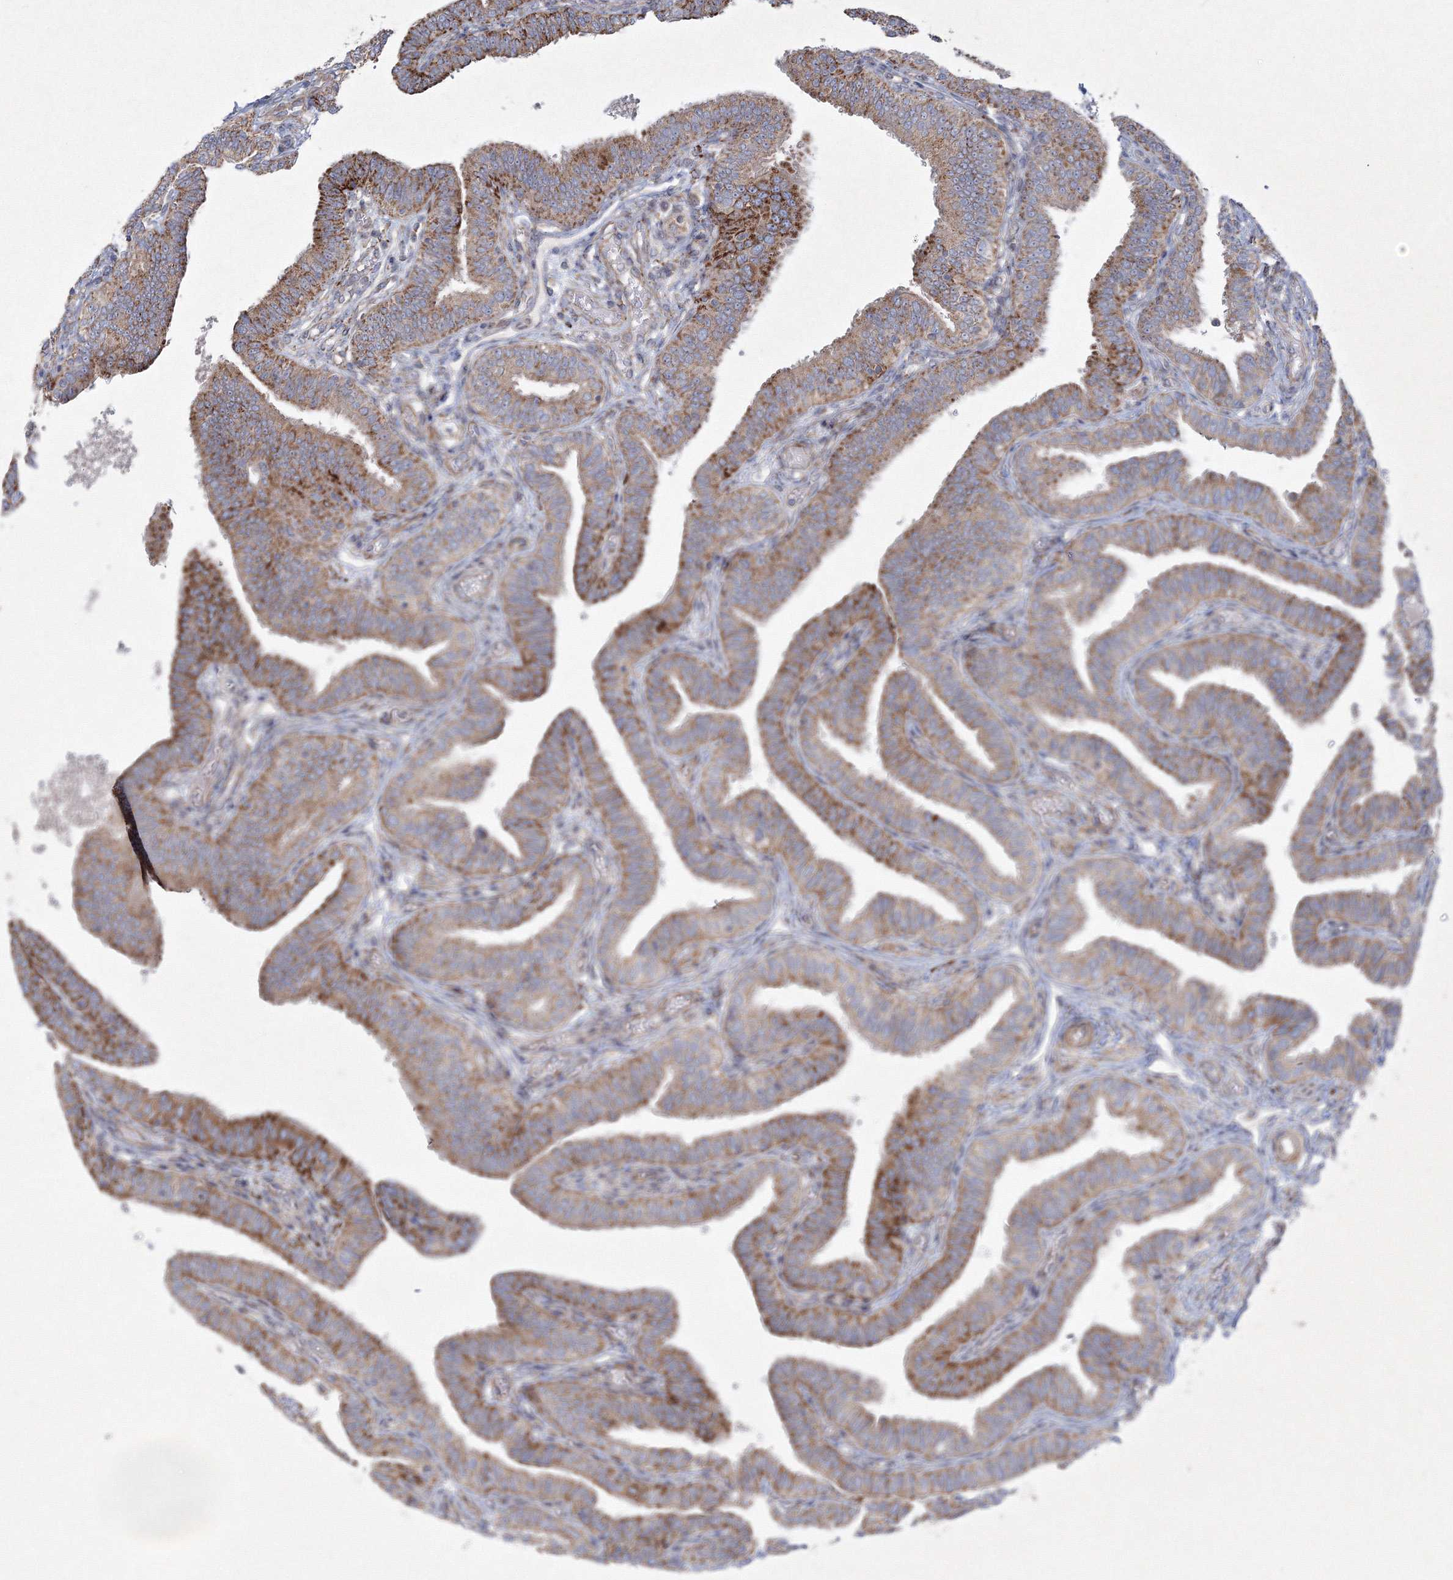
{"staining": {"intensity": "moderate", "quantity": ">75%", "location": "cytoplasmic/membranous"}, "tissue": "fallopian tube", "cell_type": "Glandular cells", "image_type": "normal", "snomed": [{"axis": "morphology", "description": "Normal tissue, NOS"}, {"axis": "topography", "description": "Fallopian tube"}], "caption": "Glandular cells reveal moderate cytoplasmic/membranous staining in about >75% of cells in benign fallopian tube.", "gene": "WDR49", "patient": {"sex": "female", "age": 39}}